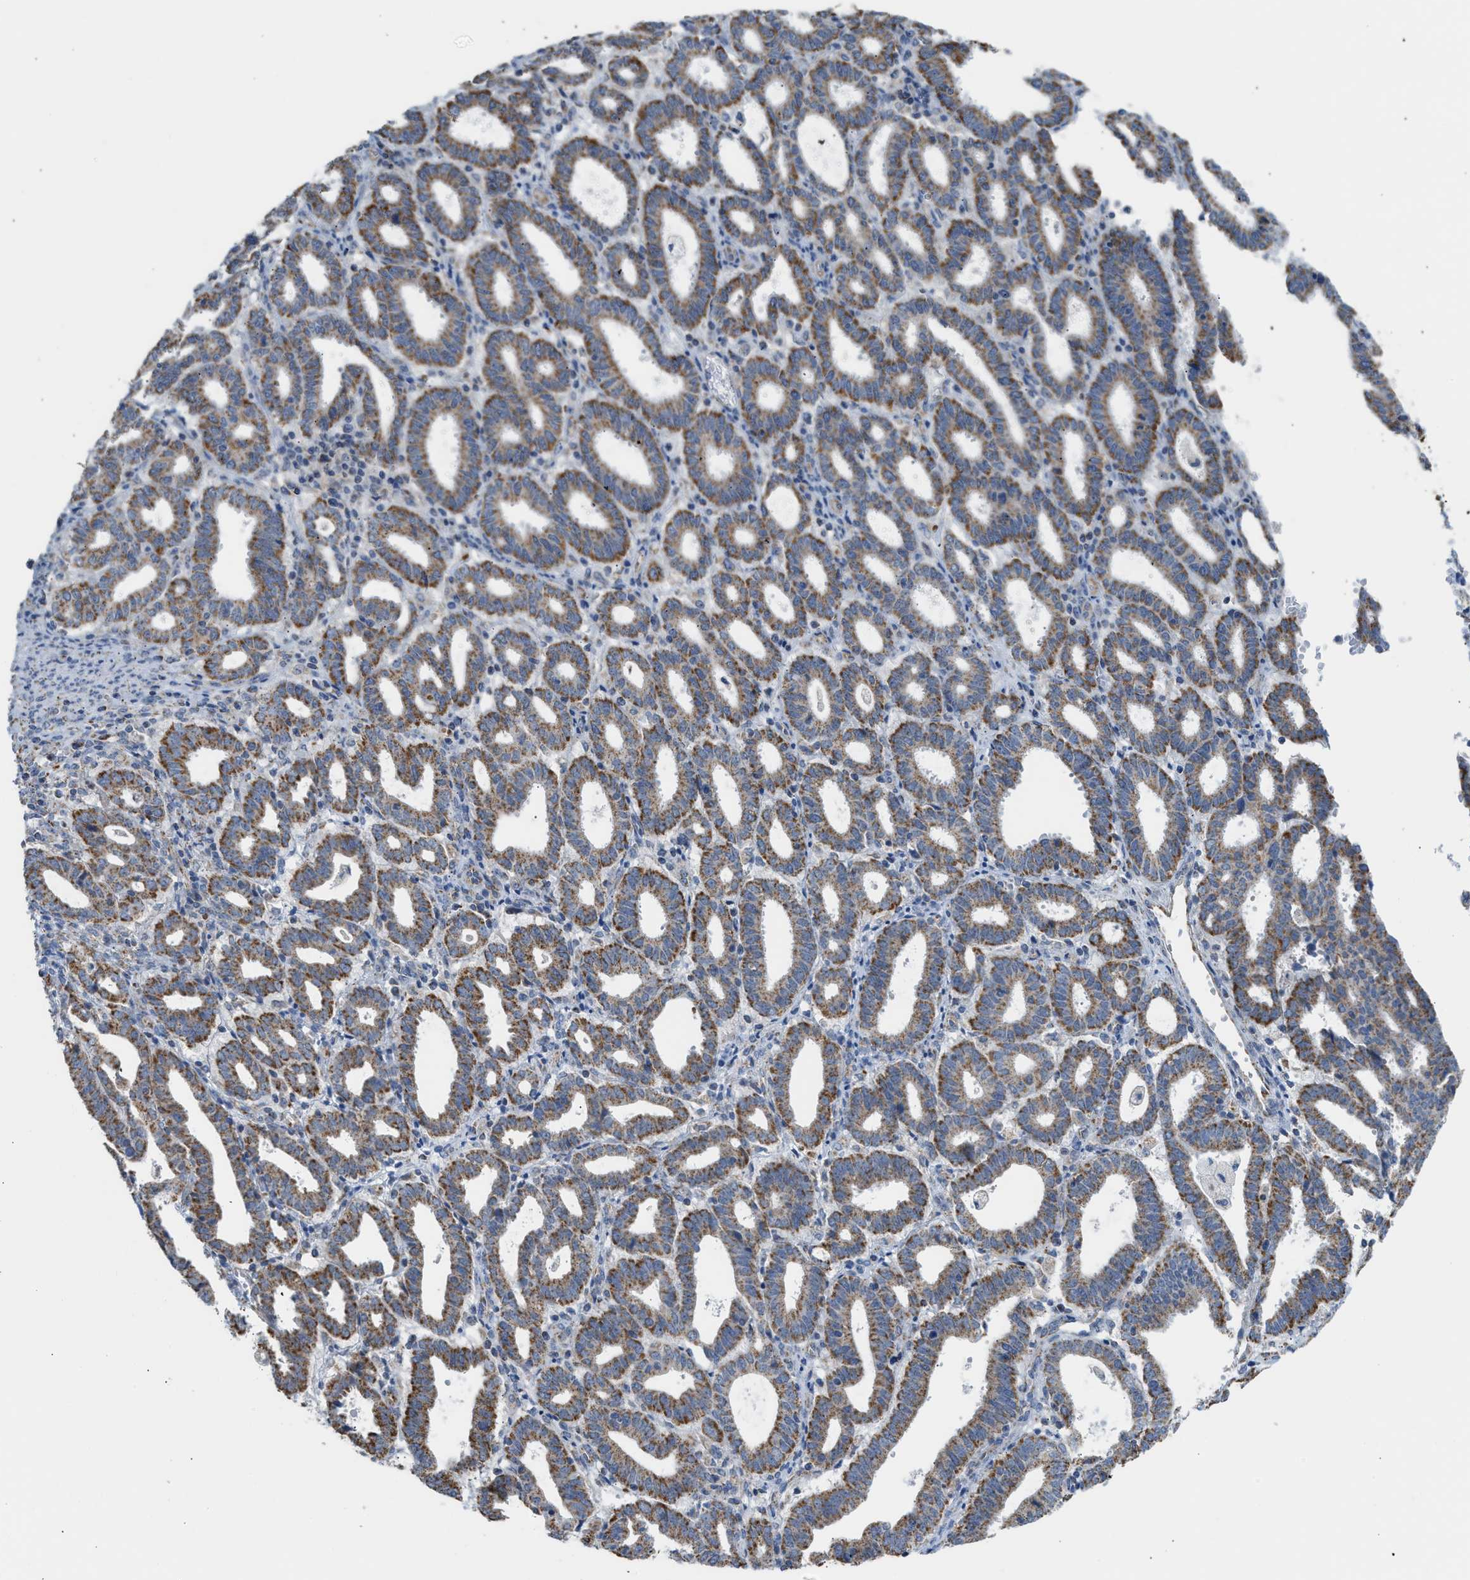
{"staining": {"intensity": "moderate", "quantity": ">75%", "location": "cytoplasmic/membranous"}, "tissue": "endometrial cancer", "cell_type": "Tumor cells", "image_type": "cancer", "snomed": [{"axis": "morphology", "description": "Adenocarcinoma, NOS"}, {"axis": "topography", "description": "Uterus"}], "caption": "An immunohistochemistry (IHC) histopathology image of tumor tissue is shown. Protein staining in brown highlights moderate cytoplasmic/membranous positivity in endometrial adenocarcinoma within tumor cells.", "gene": "GOT2", "patient": {"sex": "female", "age": 83}}